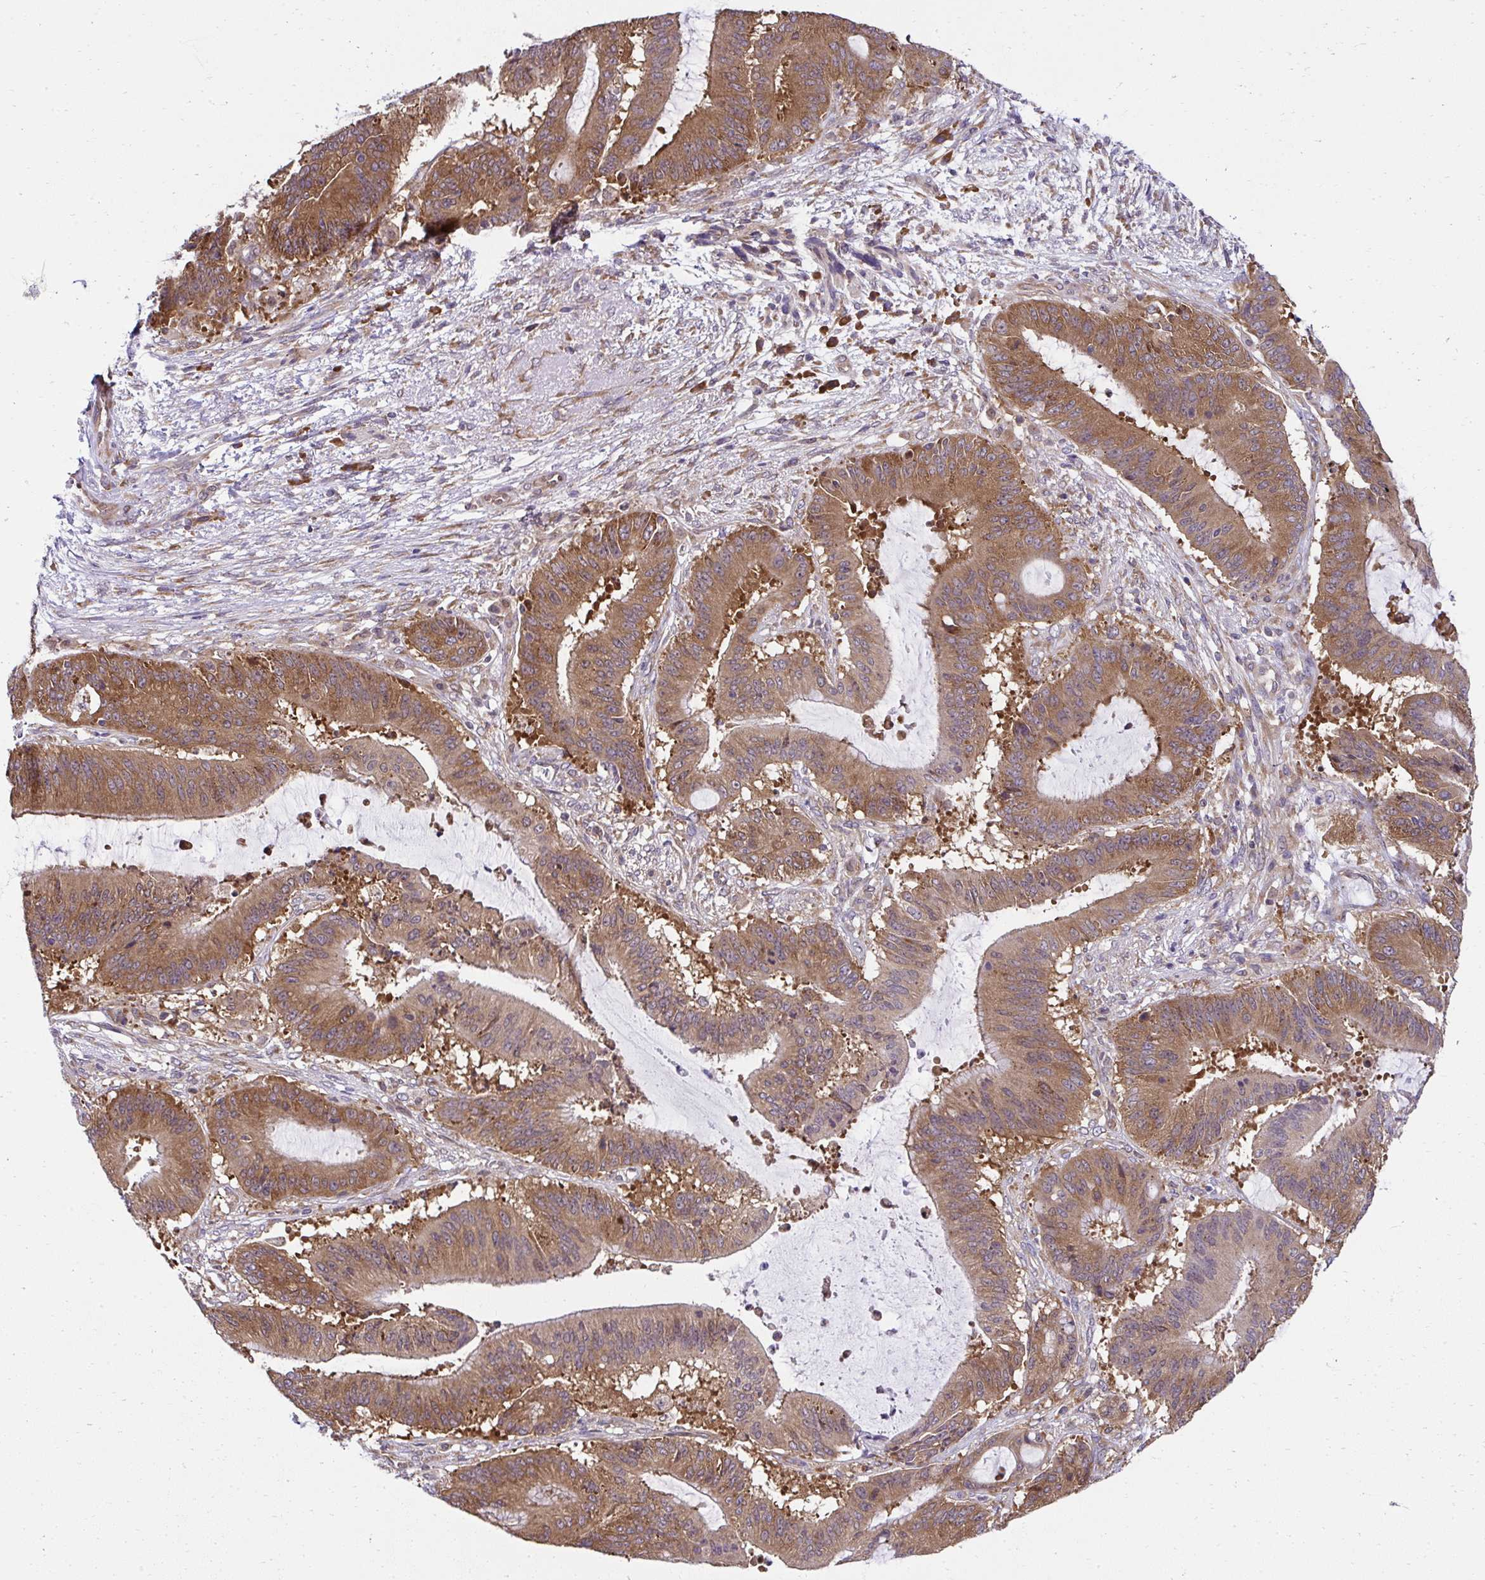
{"staining": {"intensity": "moderate", "quantity": ">75%", "location": "cytoplasmic/membranous"}, "tissue": "liver cancer", "cell_type": "Tumor cells", "image_type": "cancer", "snomed": [{"axis": "morphology", "description": "Normal tissue, NOS"}, {"axis": "morphology", "description": "Cholangiocarcinoma"}, {"axis": "topography", "description": "Liver"}, {"axis": "topography", "description": "Peripheral nerve tissue"}], "caption": "Tumor cells demonstrate moderate cytoplasmic/membranous staining in about >75% of cells in liver cancer (cholangiocarcinoma).", "gene": "RPS7", "patient": {"sex": "female", "age": 73}}